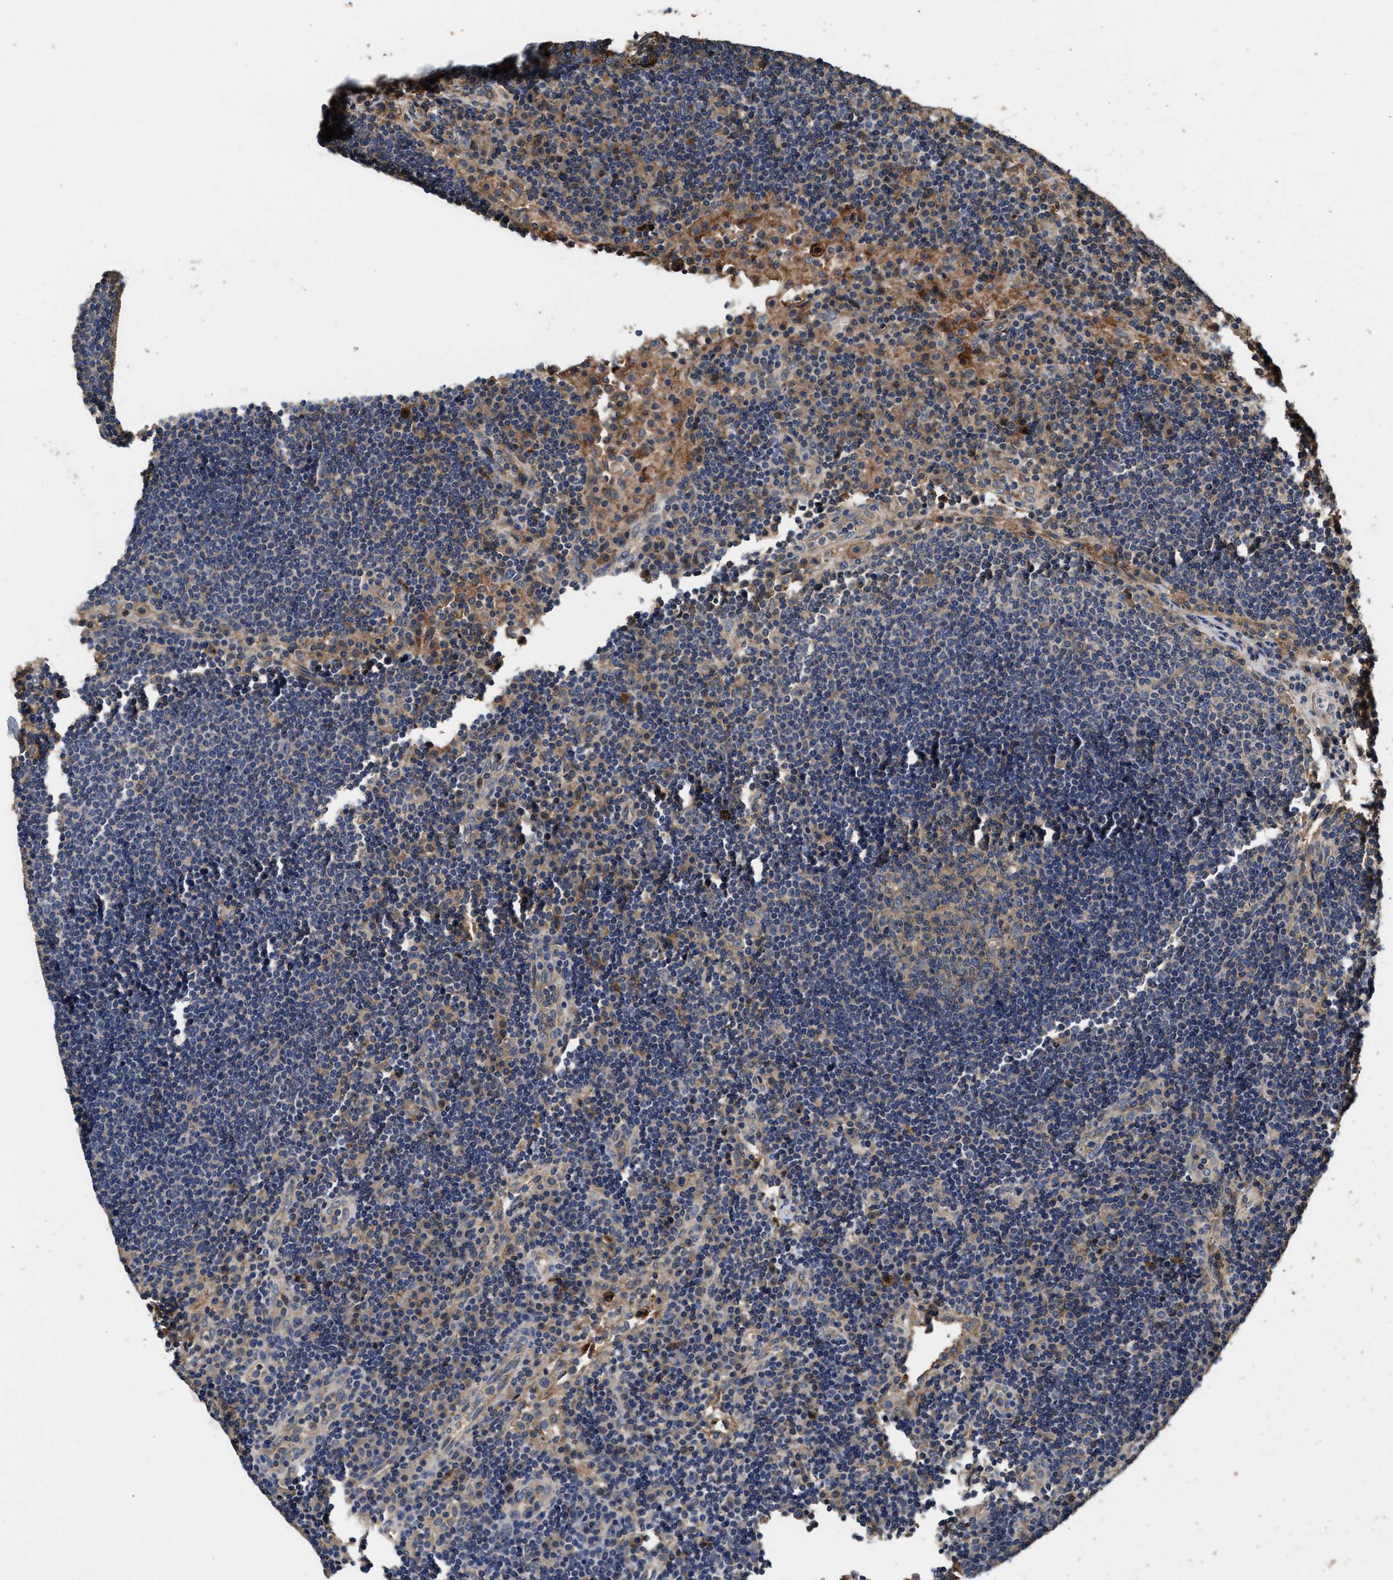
{"staining": {"intensity": "moderate", "quantity": ">75%", "location": "cytoplasmic/membranous"}, "tissue": "lymph node", "cell_type": "Germinal center cells", "image_type": "normal", "snomed": [{"axis": "morphology", "description": "Normal tissue, NOS"}, {"axis": "topography", "description": "Lymph node"}], "caption": "Normal lymph node shows moderate cytoplasmic/membranous expression in approximately >75% of germinal center cells (DAB (3,3'-diaminobenzidine) = brown stain, brightfield microscopy at high magnification)..", "gene": "KLB", "patient": {"sex": "female", "age": 53}}